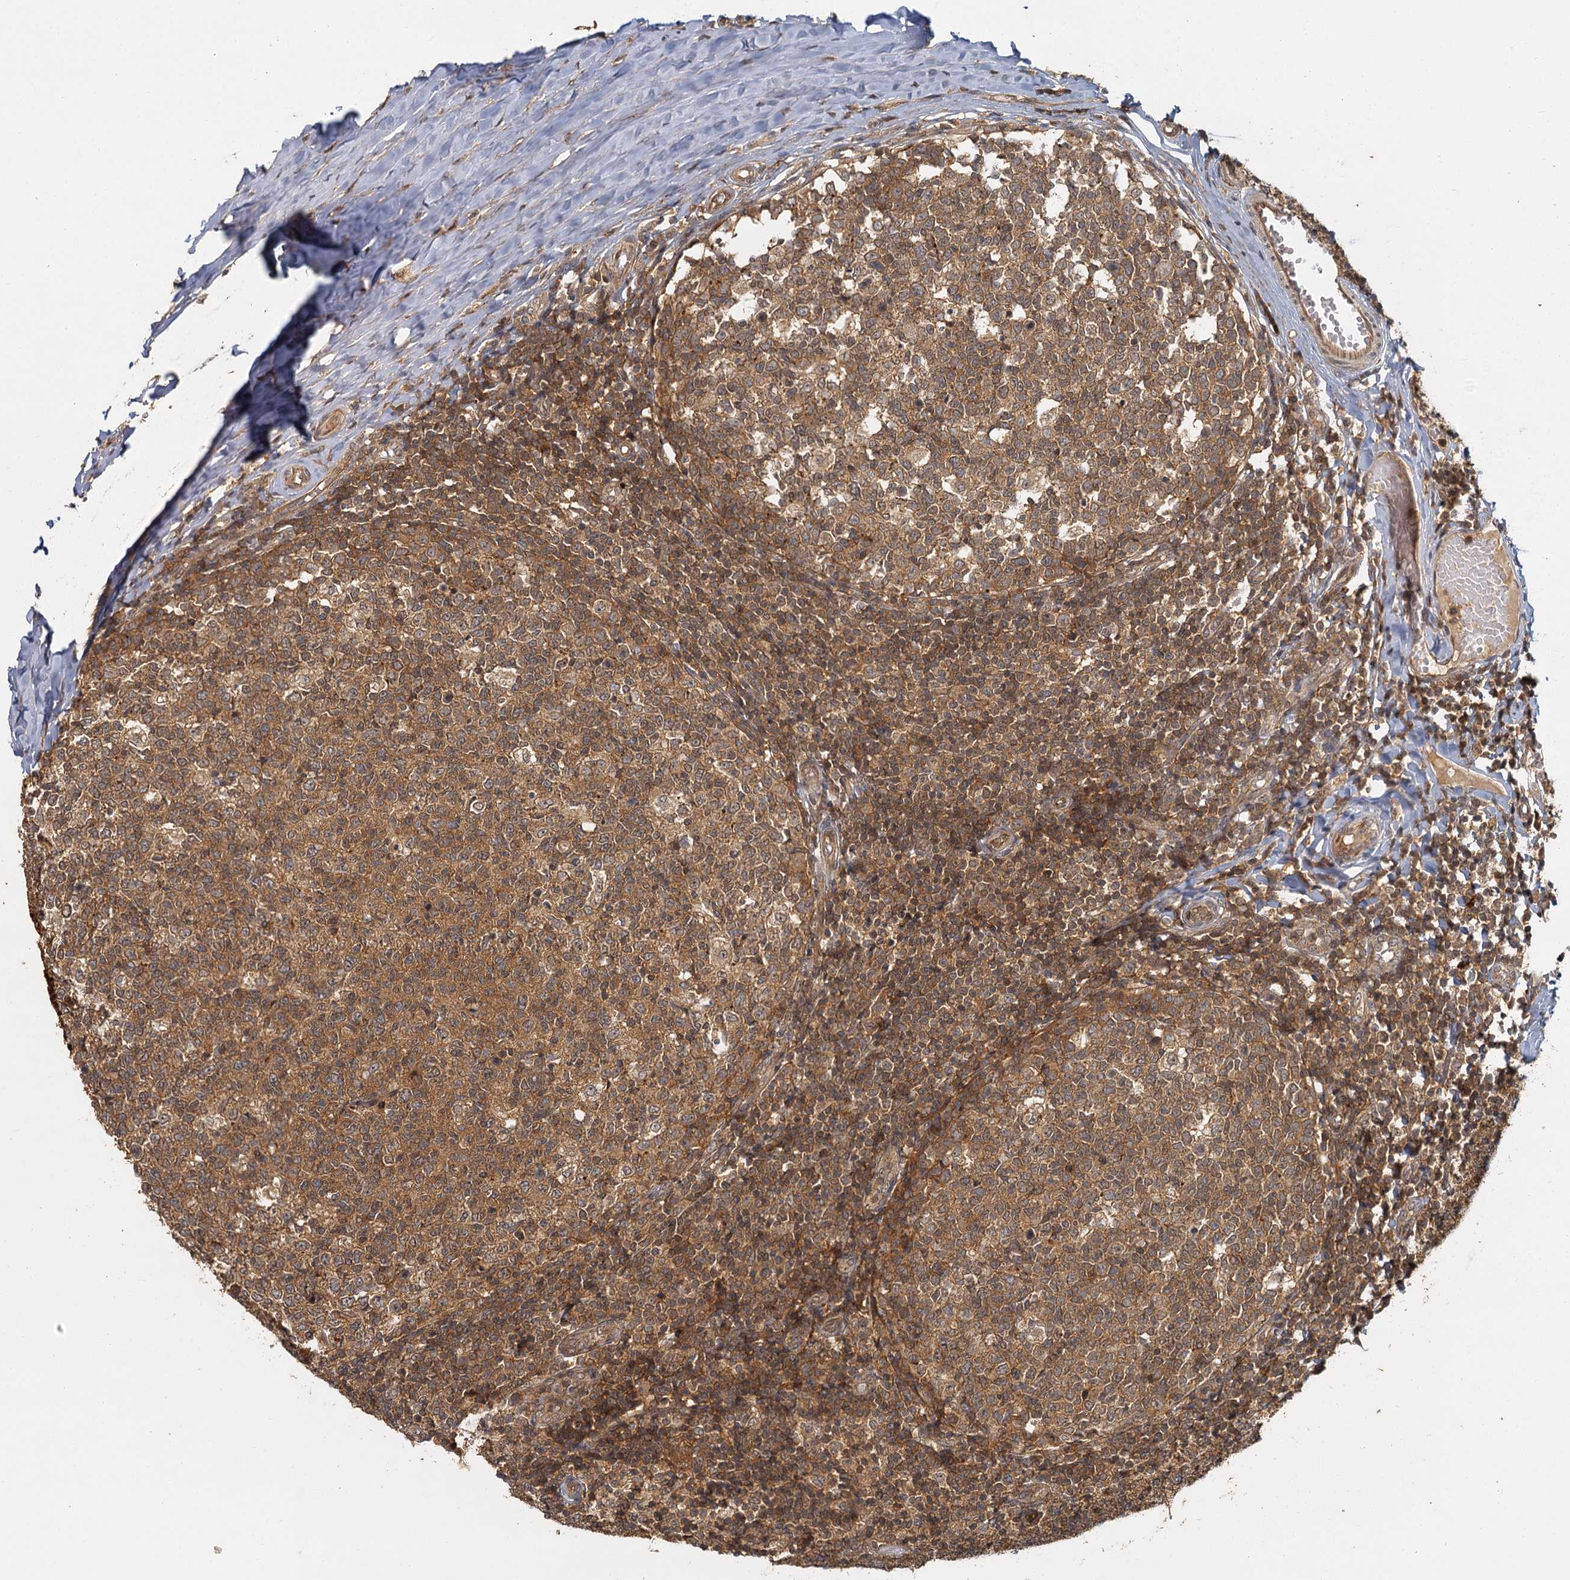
{"staining": {"intensity": "moderate", "quantity": ">75%", "location": "cytoplasmic/membranous"}, "tissue": "tonsil", "cell_type": "Germinal center cells", "image_type": "normal", "snomed": [{"axis": "morphology", "description": "Normal tissue, NOS"}, {"axis": "topography", "description": "Tonsil"}], "caption": "Germinal center cells reveal medium levels of moderate cytoplasmic/membranous expression in about >75% of cells in benign human tonsil. (DAB (3,3'-diaminobenzidine) IHC, brown staining for protein, blue staining for nuclei).", "gene": "ZNF549", "patient": {"sex": "female", "age": 19}}